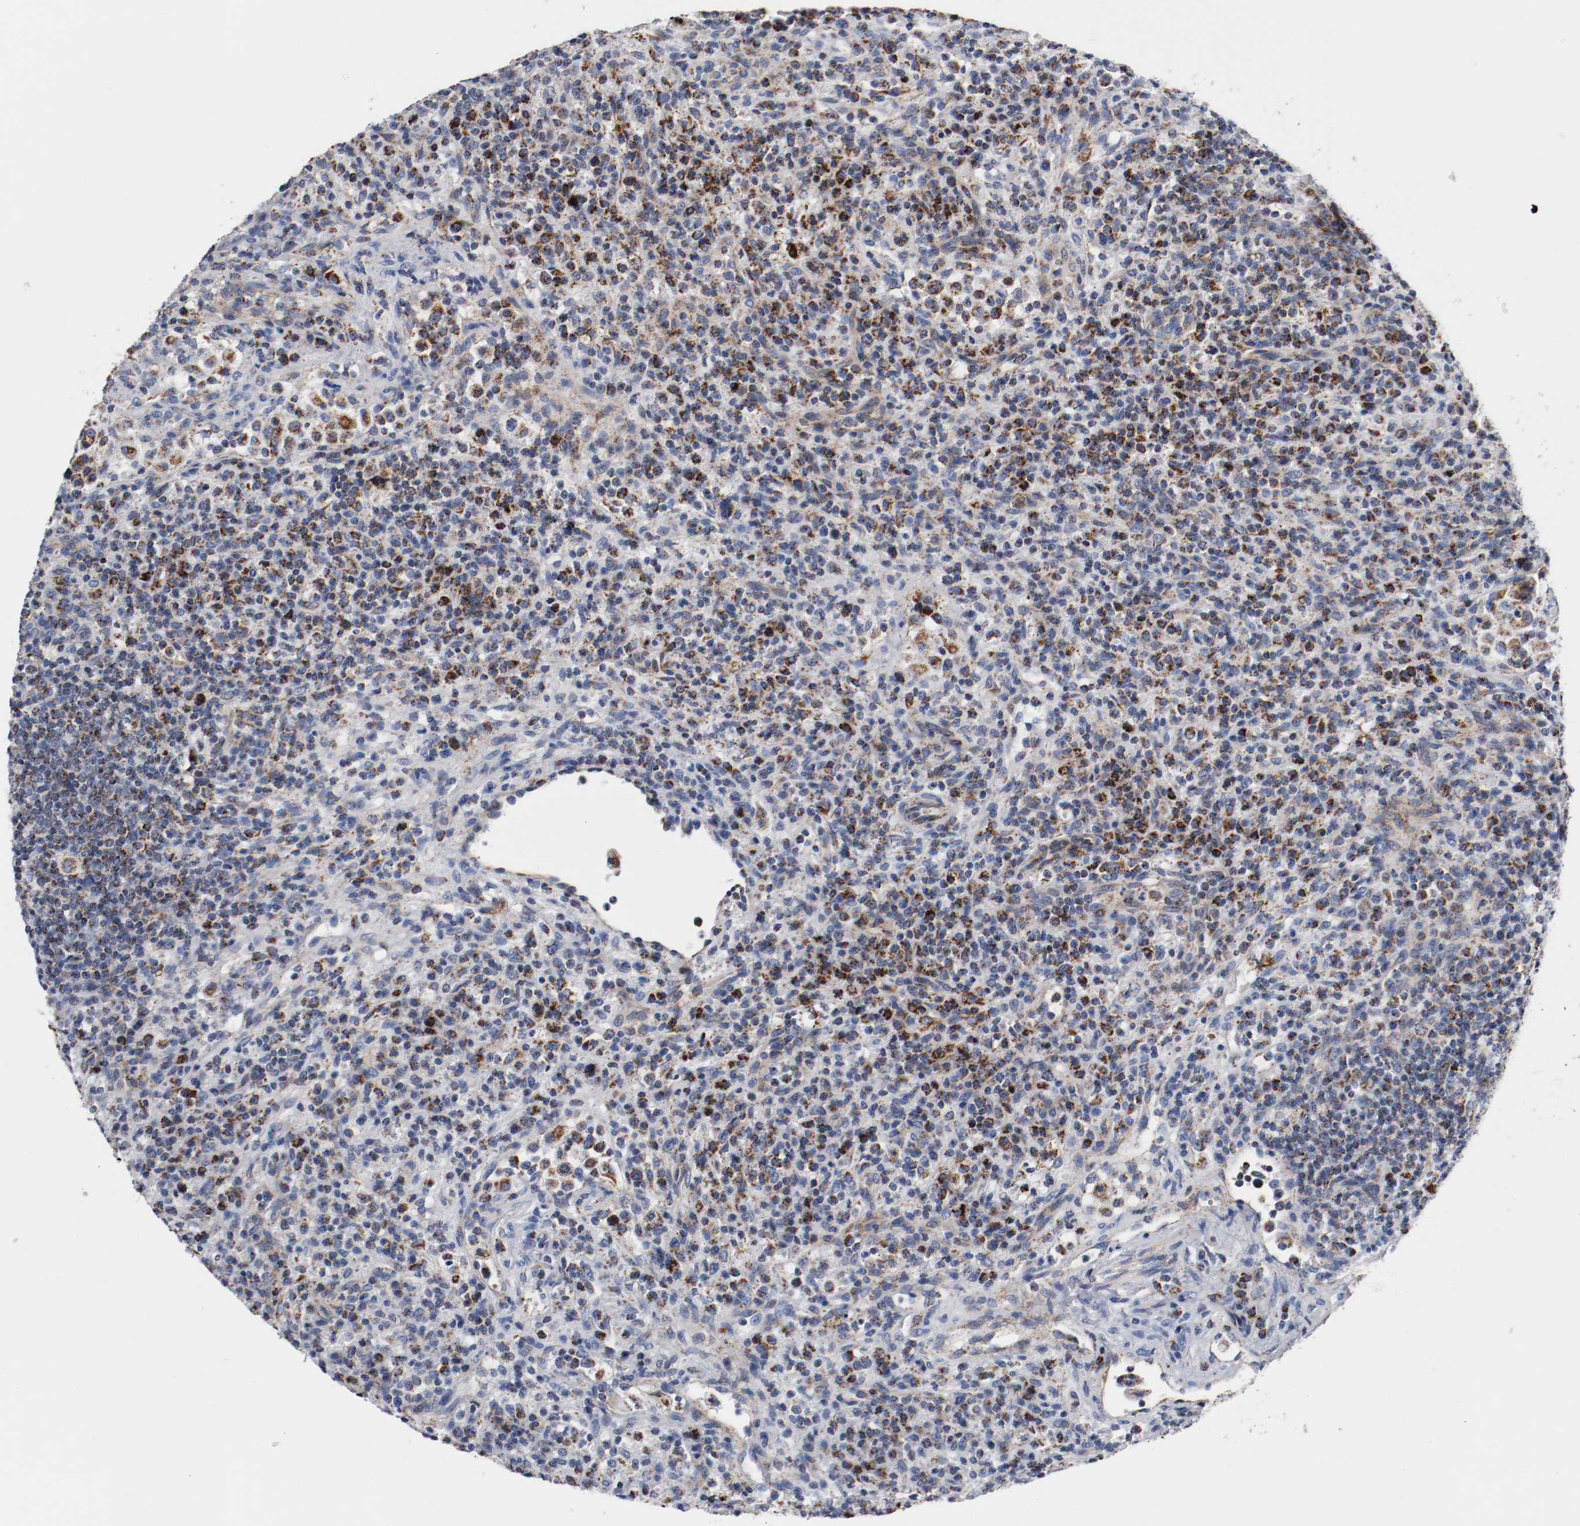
{"staining": {"intensity": "strong", "quantity": "25%-75%", "location": "cytoplasmic/membranous"}, "tissue": "lymphoma", "cell_type": "Tumor cells", "image_type": "cancer", "snomed": [{"axis": "morphology", "description": "Hodgkin's disease, NOS"}, {"axis": "topography", "description": "Lymph node"}], "caption": "Tumor cells show high levels of strong cytoplasmic/membranous staining in approximately 25%-75% of cells in human Hodgkin's disease.", "gene": "TUBD1", "patient": {"sex": "male", "age": 65}}